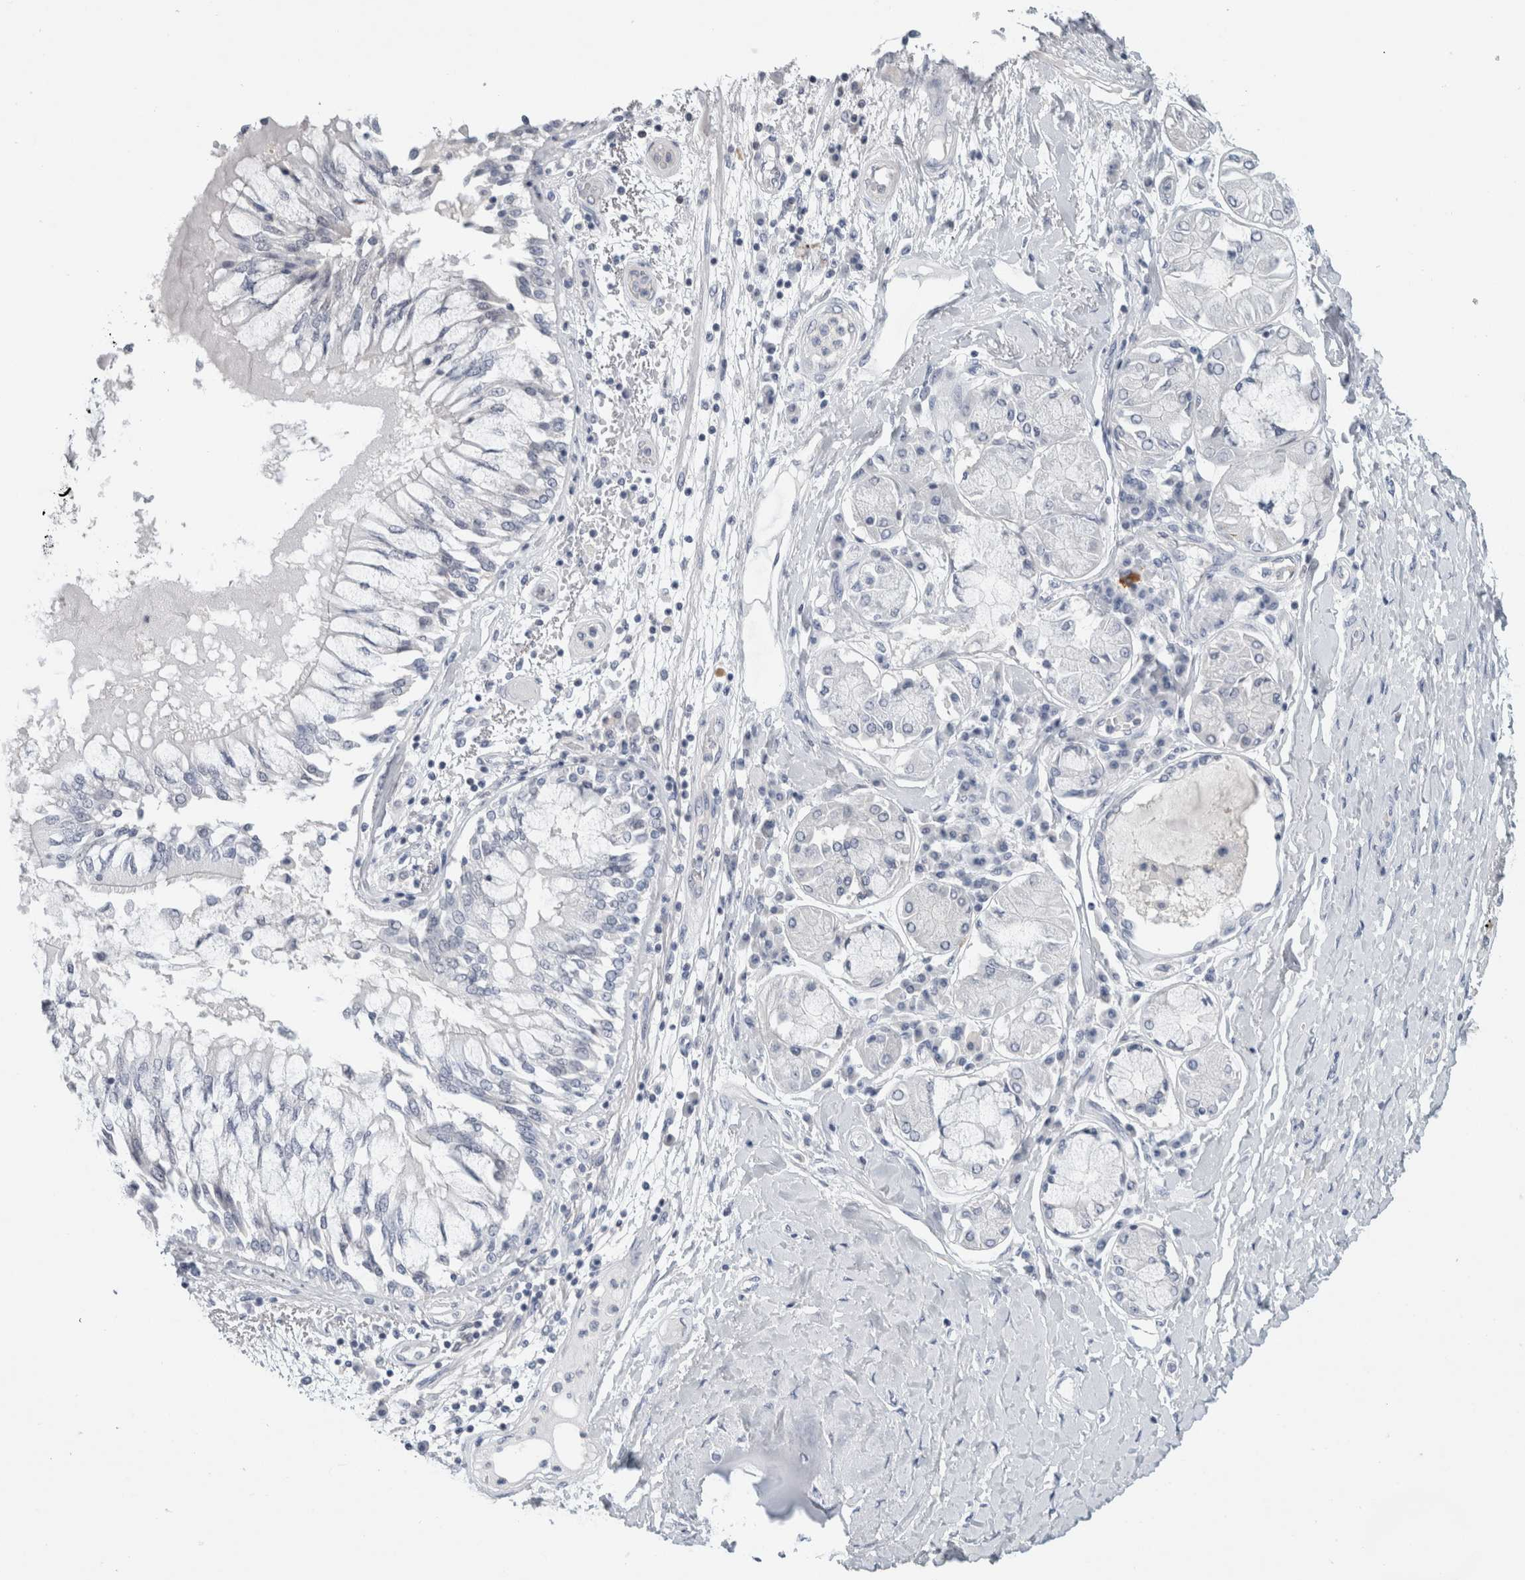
{"staining": {"intensity": "negative", "quantity": "none", "location": "none"}, "tissue": "lung cancer", "cell_type": "Tumor cells", "image_type": "cancer", "snomed": [{"axis": "morphology", "description": "Normal tissue, NOS"}, {"axis": "morphology", "description": "Squamous cell carcinoma, NOS"}, {"axis": "topography", "description": "Lymph node"}, {"axis": "topography", "description": "Cartilage tissue"}, {"axis": "topography", "description": "Bronchus"}, {"axis": "topography", "description": "Lung"}, {"axis": "topography", "description": "Peripheral nerve tissue"}], "caption": "Immunohistochemical staining of lung cancer demonstrates no significant expression in tumor cells. The staining is performed using DAB (3,3'-diaminobenzidine) brown chromogen with nuclei counter-stained in using hematoxylin.", "gene": "CASP6", "patient": {"sex": "female", "age": 49}}